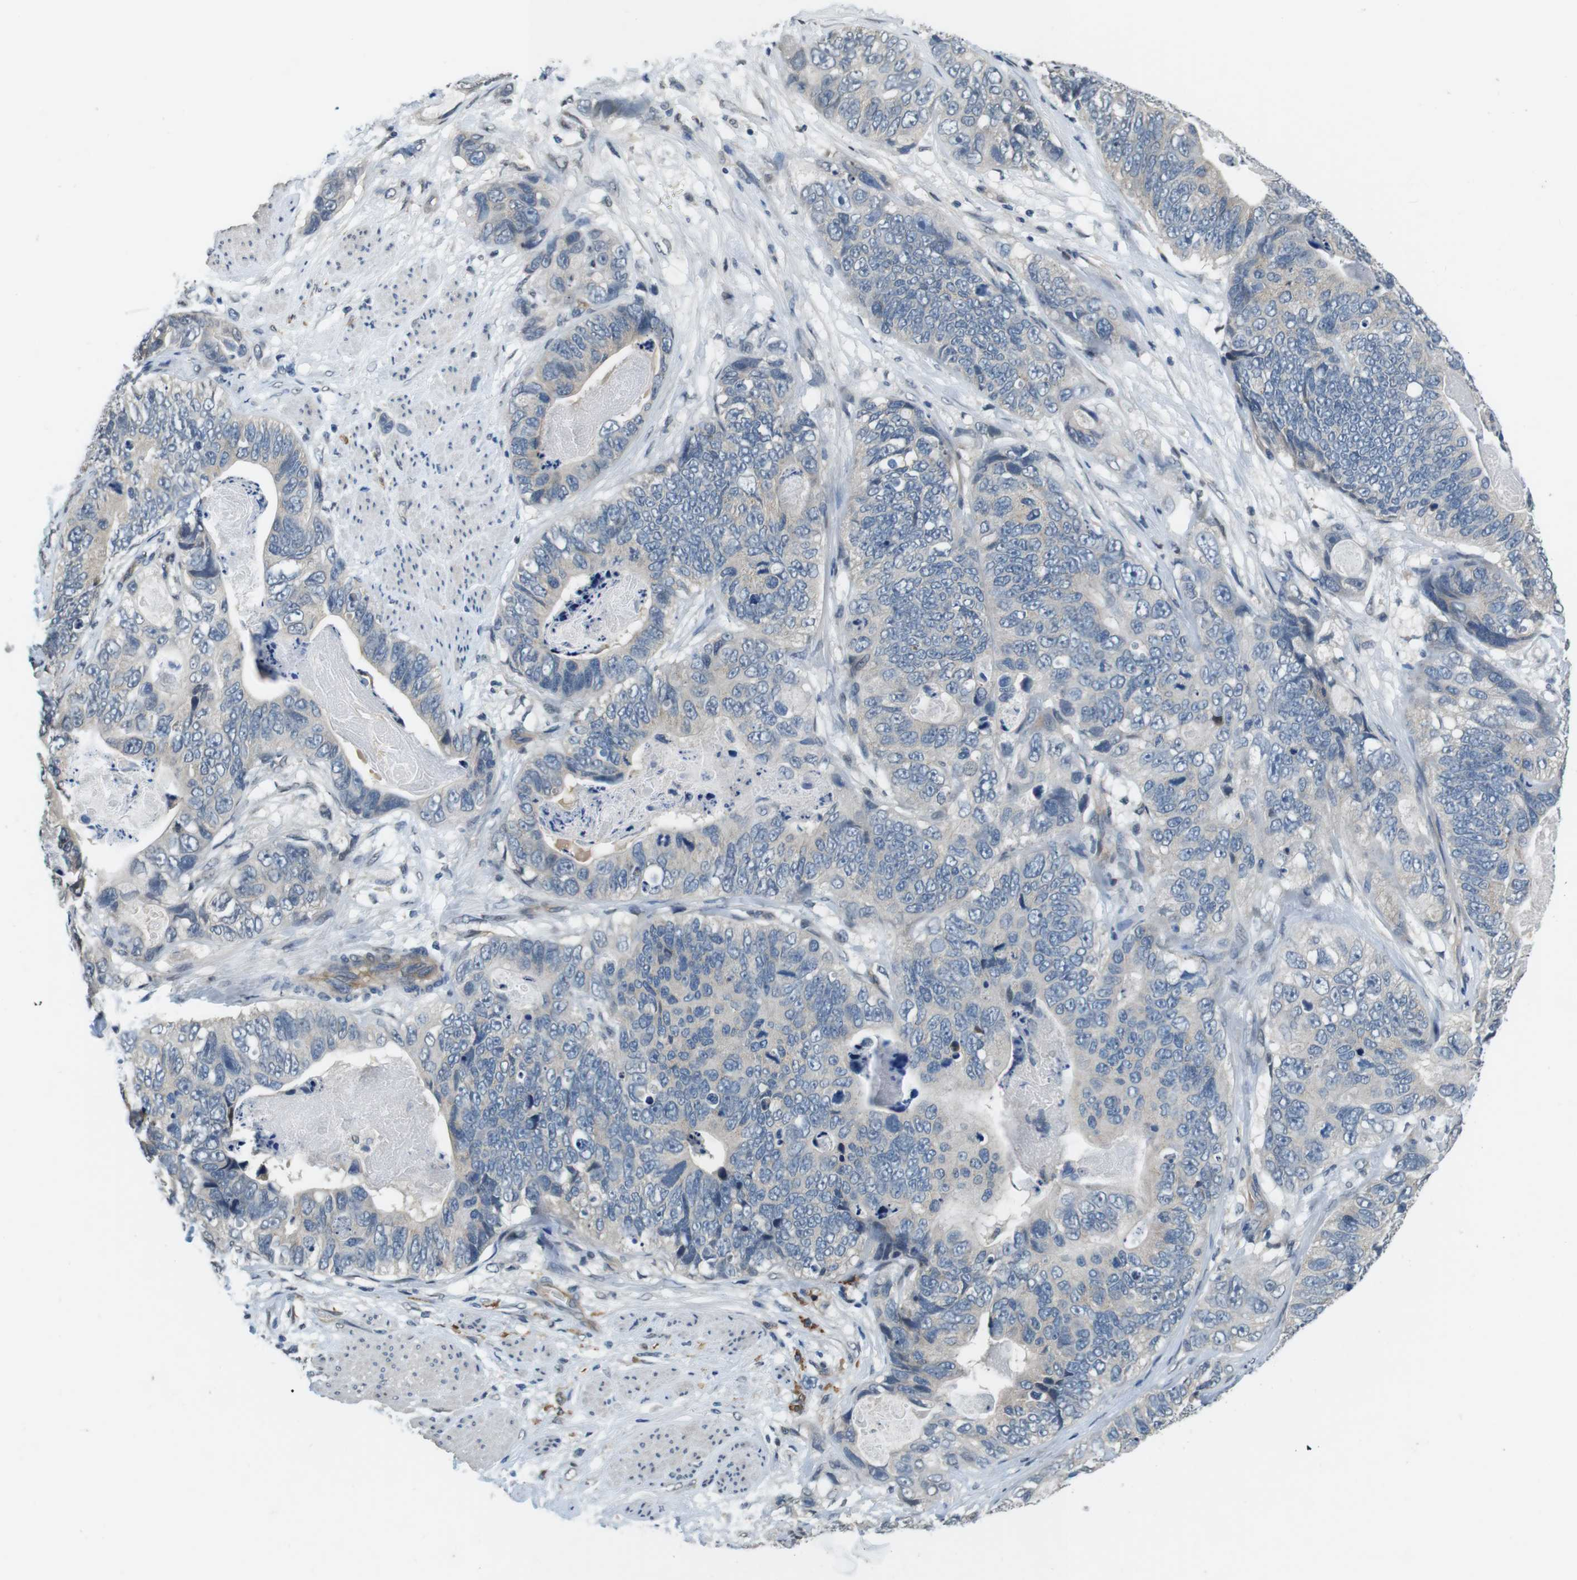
{"staining": {"intensity": "negative", "quantity": "none", "location": "none"}, "tissue": "stomach cancer", "cell_type": "Tumor cells", "image_type": "cancer", "snomed": [{"axis": "morphology", "description": "Adenocarcinoma, NOS"}, {"axis": "topography", "description": "Stomach"}], "caption": "Immunohistochemistry (IHC) image of neoplastic tissue: stomach cancer stained with DAB shows no significant protein positivity in tumor cells.", "gene": "CD163L1", "patient": {"sex": "female", "age": 89}}